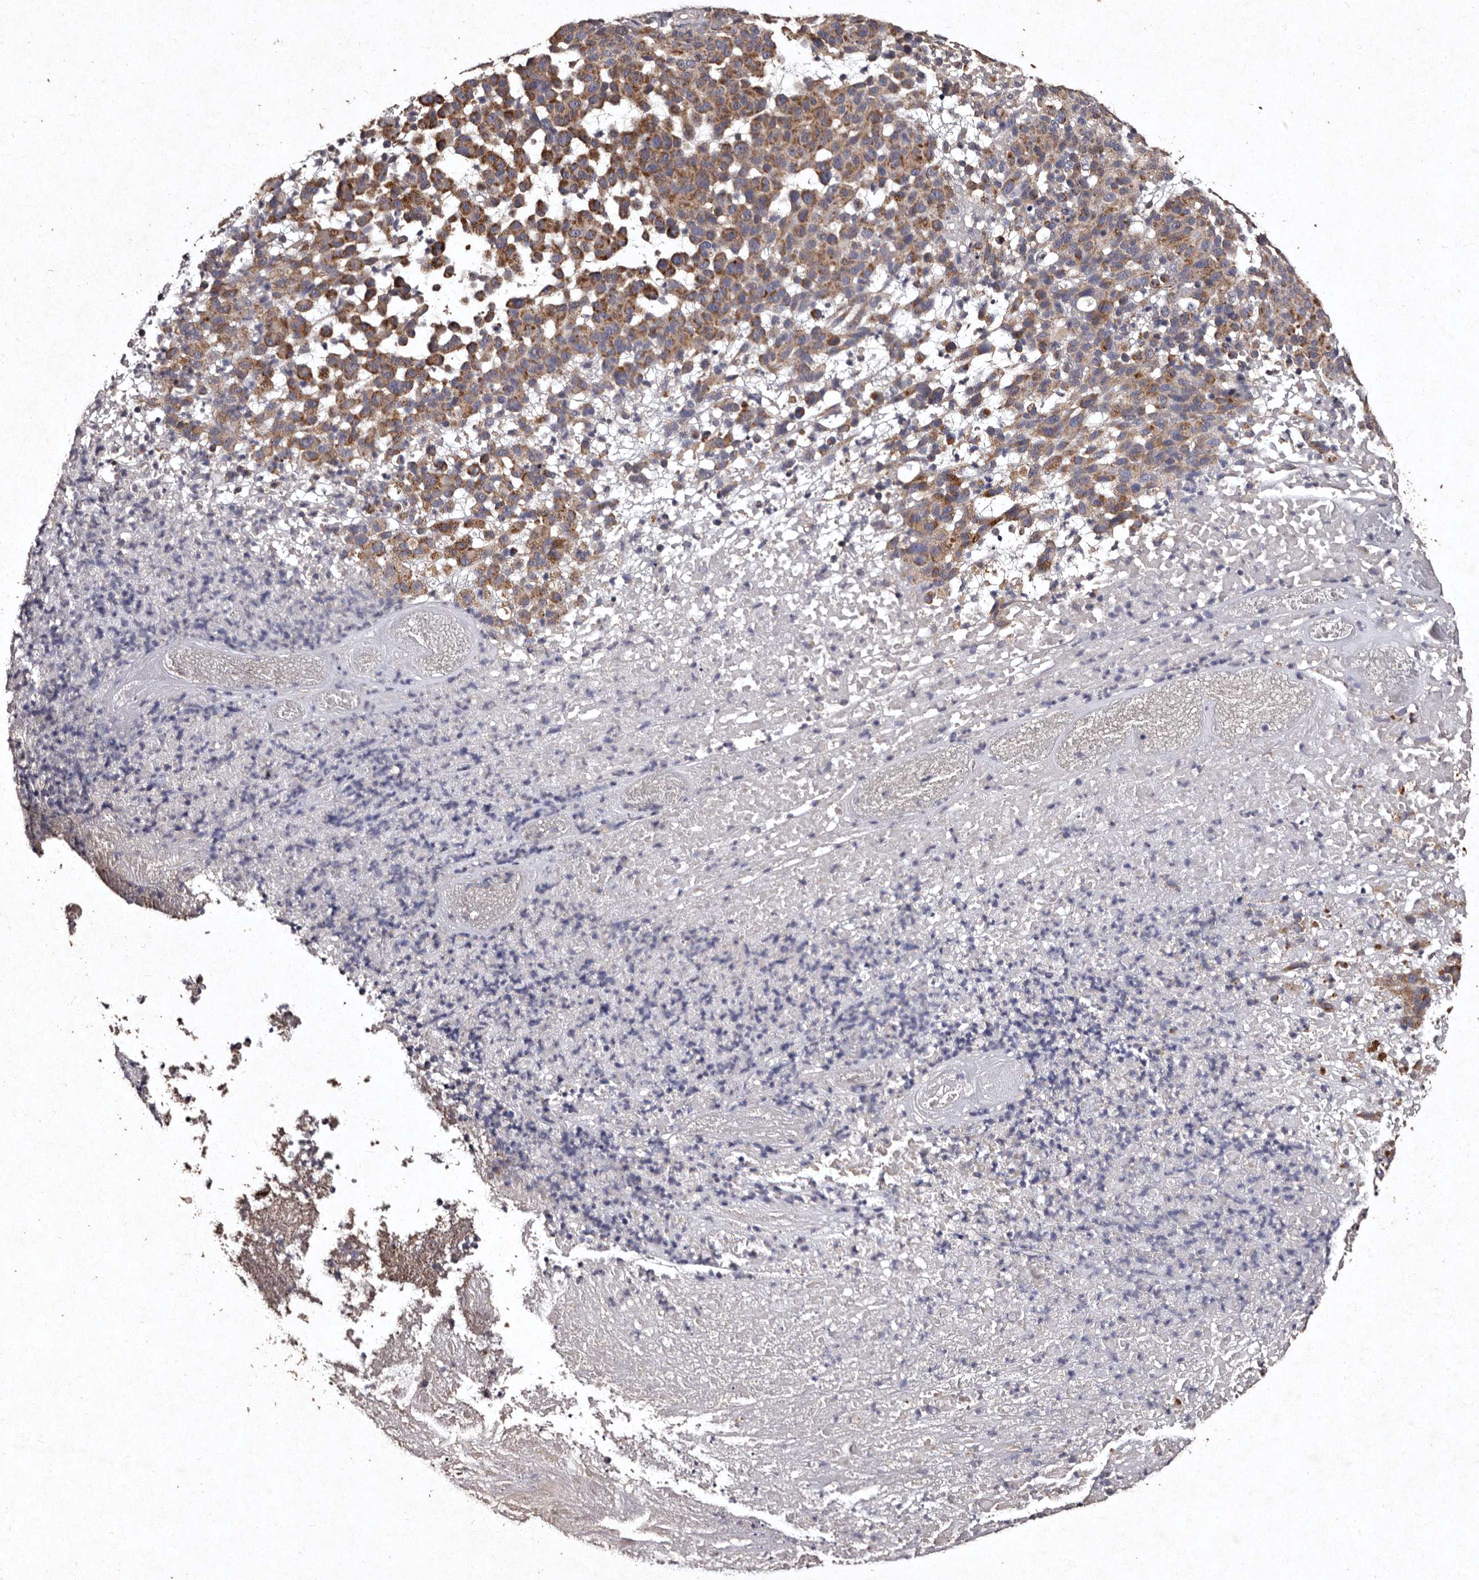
{"staining": {"intensity": "moderate", "quantity": "25%-75%", "location": "cytoplasmic/membranous"}, "tissue": "melanoma", "cell_type": "Tumor cells", "image_type": "cancer", "snomed": [{"axis": "morphology", "description": "Malignant melanoma, NOS"}, {"axis": "topography", "description": "Skin"}], "caption": "Immunohistochemical staining of malignant melanoma demonstrates medium levels of moderate cytoplasmic/membranous protein expression in approximately 25%-75% of tumor cells.", "gene": "TFB1M", "patient": {"sex": "male", "age": 59}}